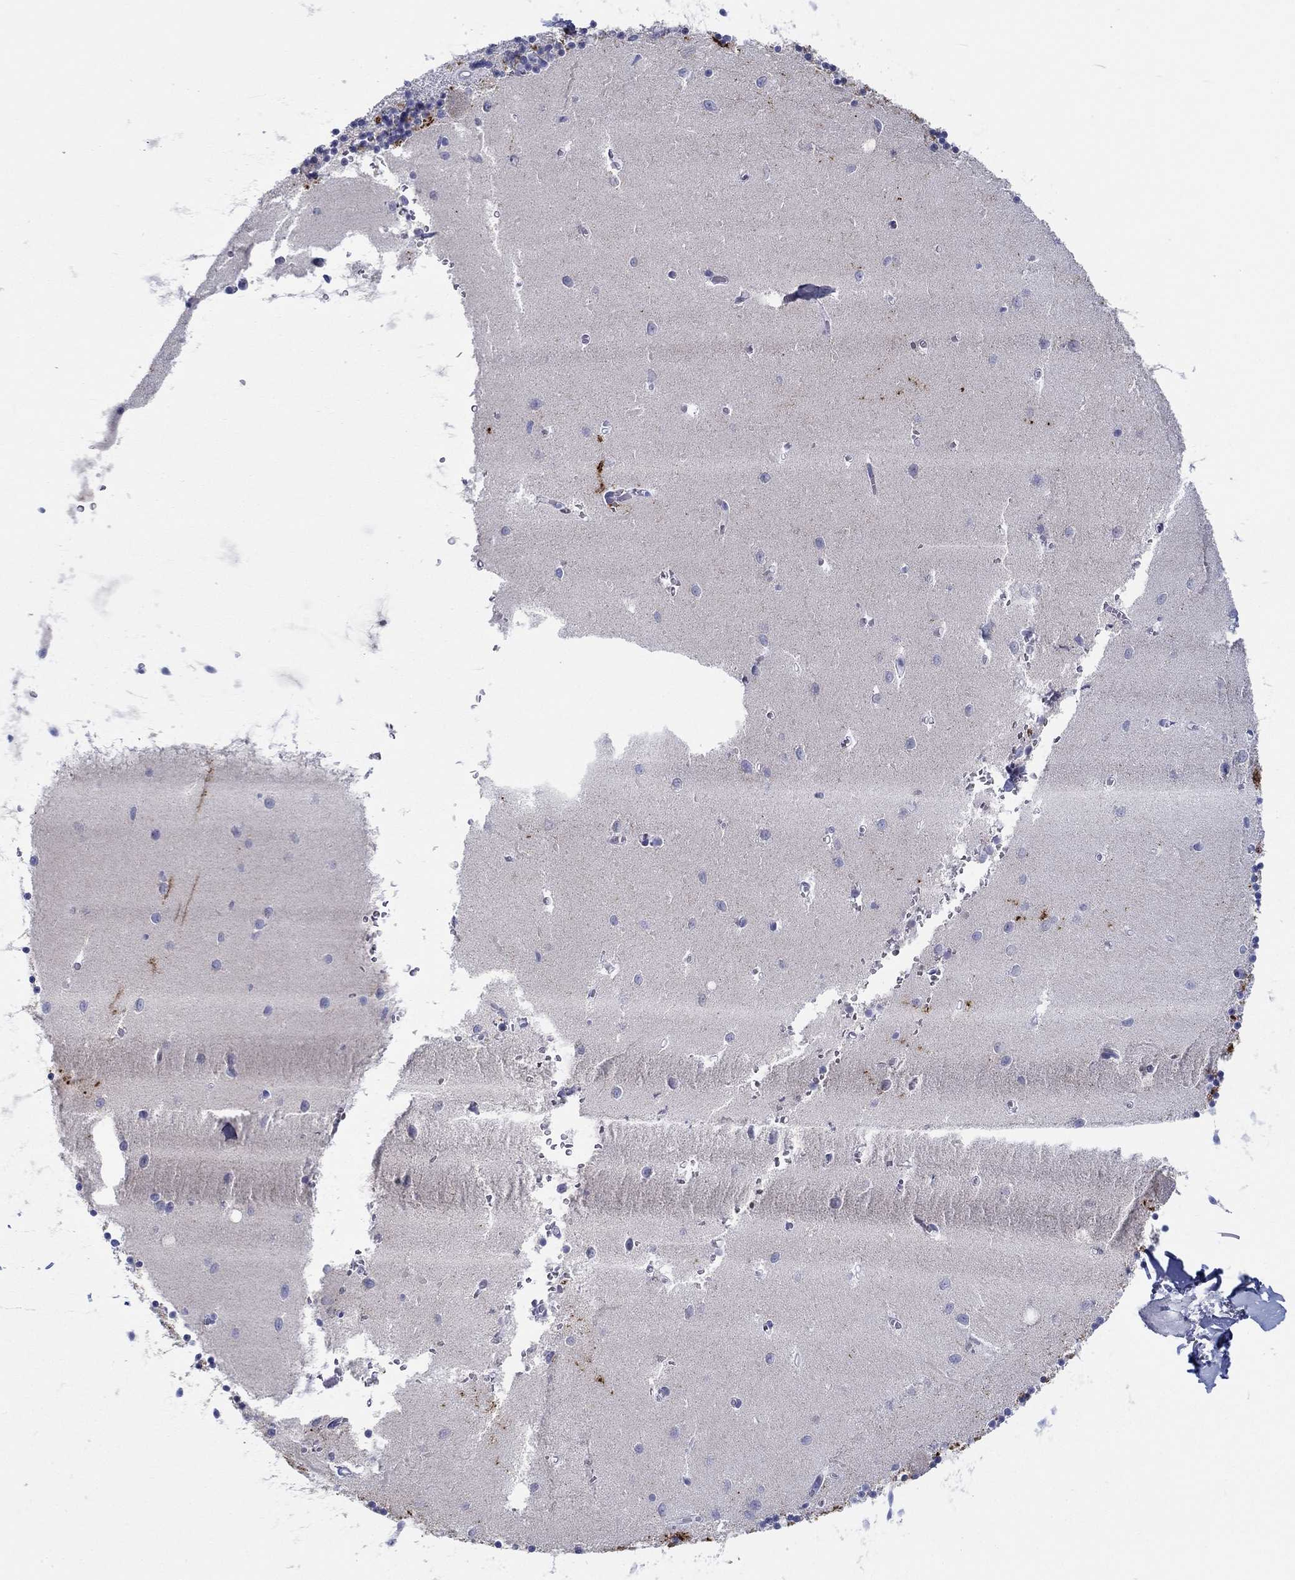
{"staining": {"intensity": "strong", "quantity": "<25%", "location": "cytoplasmic/membranous"}, "tissue": "cerebellum", "cell_type": "Cells in granular layer", "image_type": "normal", "snomed": [{"axis": "morphology", "description": "Normal tissue, NOS"}, {"axis": "topography", "description": "Cerebellum"}], "caption": "Cerebellum stained with immunohistochemistry reveals strong cytoplasmic/membranous staining in approximately <25% of cells in granular layer. The protein is shown in brown color, while the nuclei are stained blue.", "gene": "HAPLN4", "patient": {"sex": "female", "age": 64}}